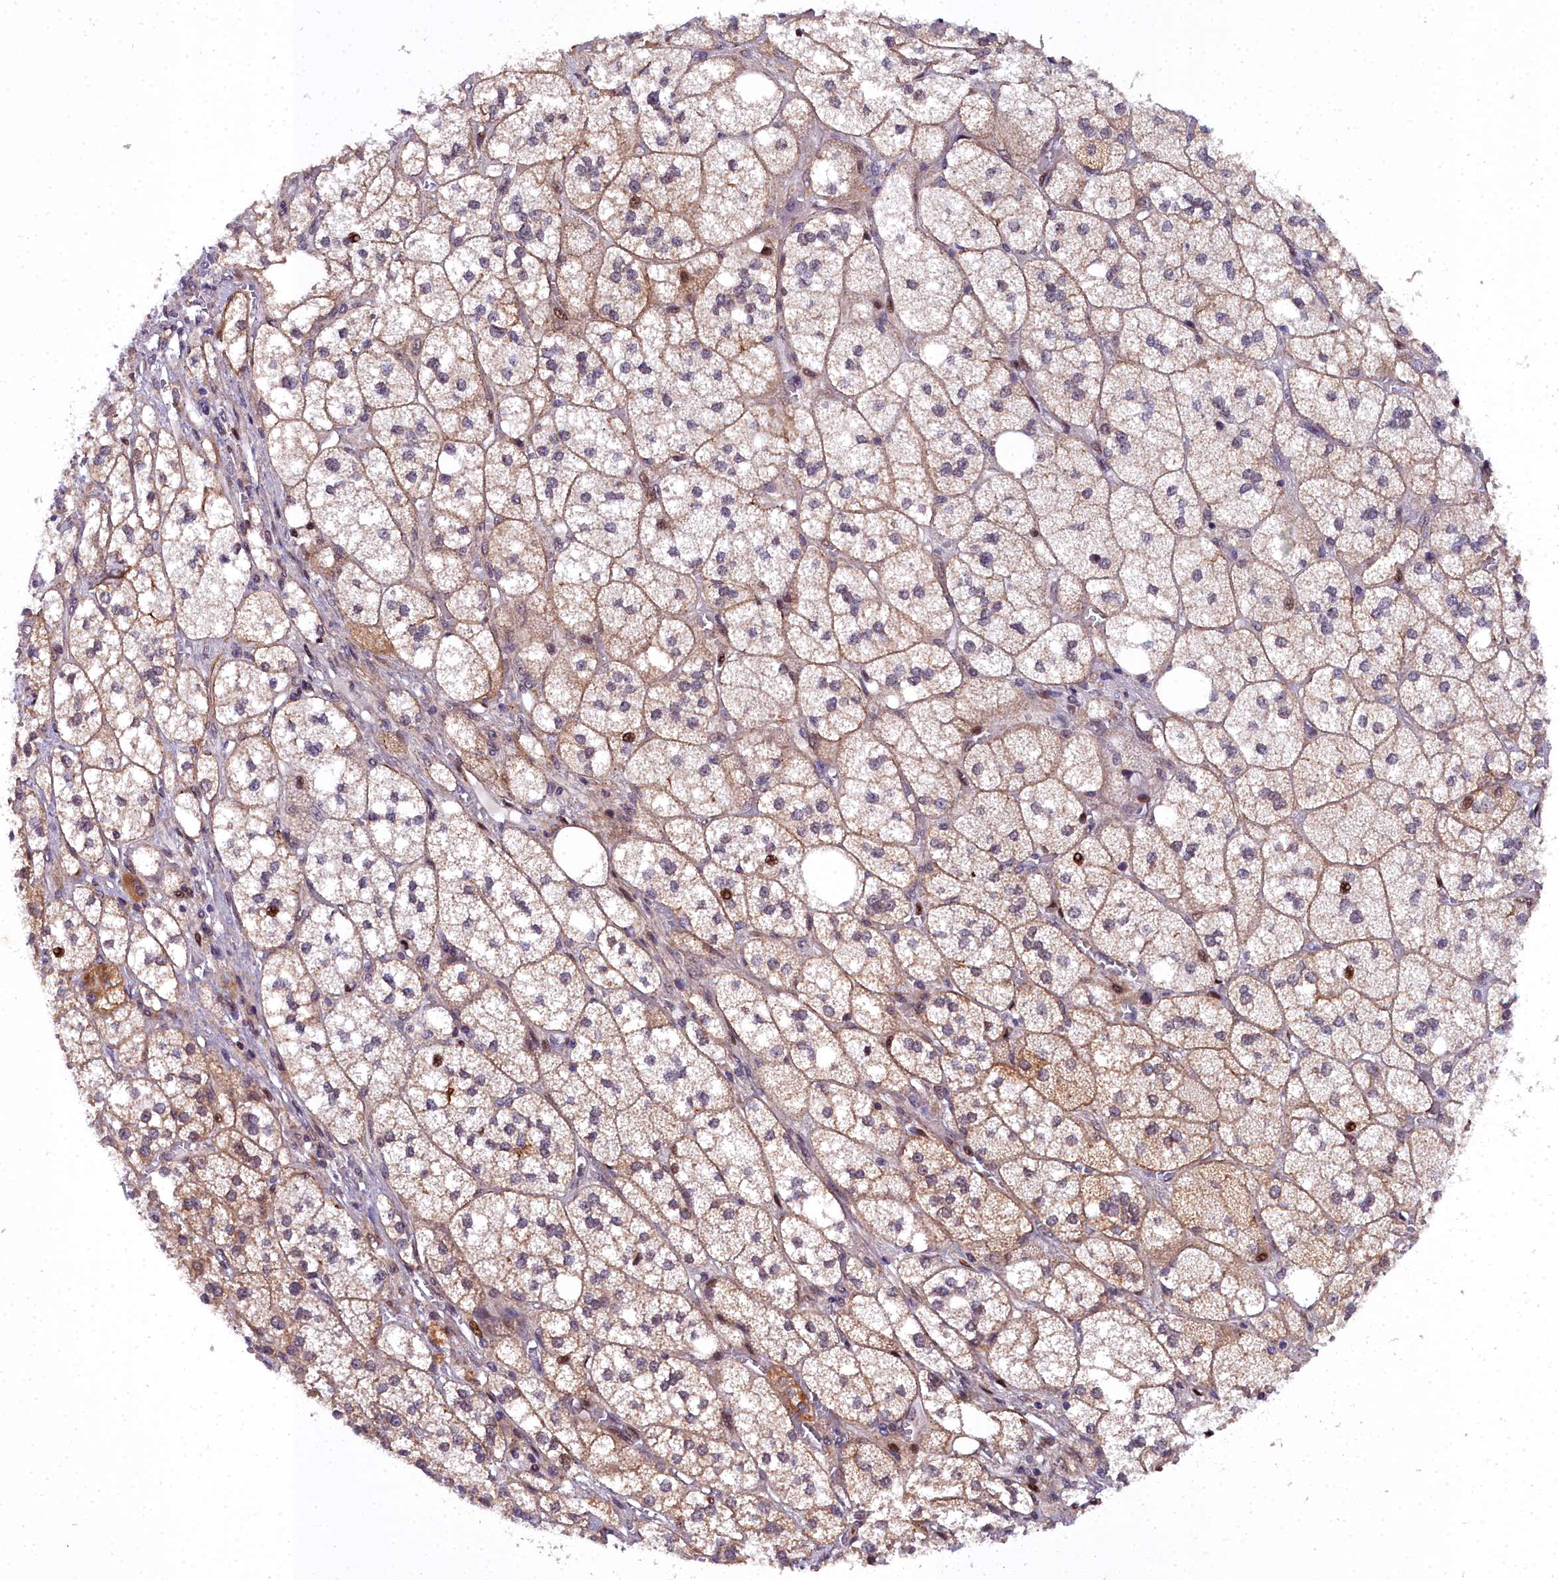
{"staining": {"intensity": "strong", "quantity": "25%-75%", "location": "cytoplasmic/membranous,nuclear"}, "tissue": "adrenal gland", "cell_type": "Glandular cells", "image_type": "normal", "snomed": [{"axis": "morphology", "description": "Normal tissue, NOS"}, {"axis": "topography", "description": "Adrenal gland"}], "caption": "This is a histology image of immunohistochemistry staining of benign adrenal gland, which shows strong staining in the cytoplasmic/membranous,nuclear of glandular cells.", "gene": "MRPS11", "patient": {"sex": "male", "age": 61}}